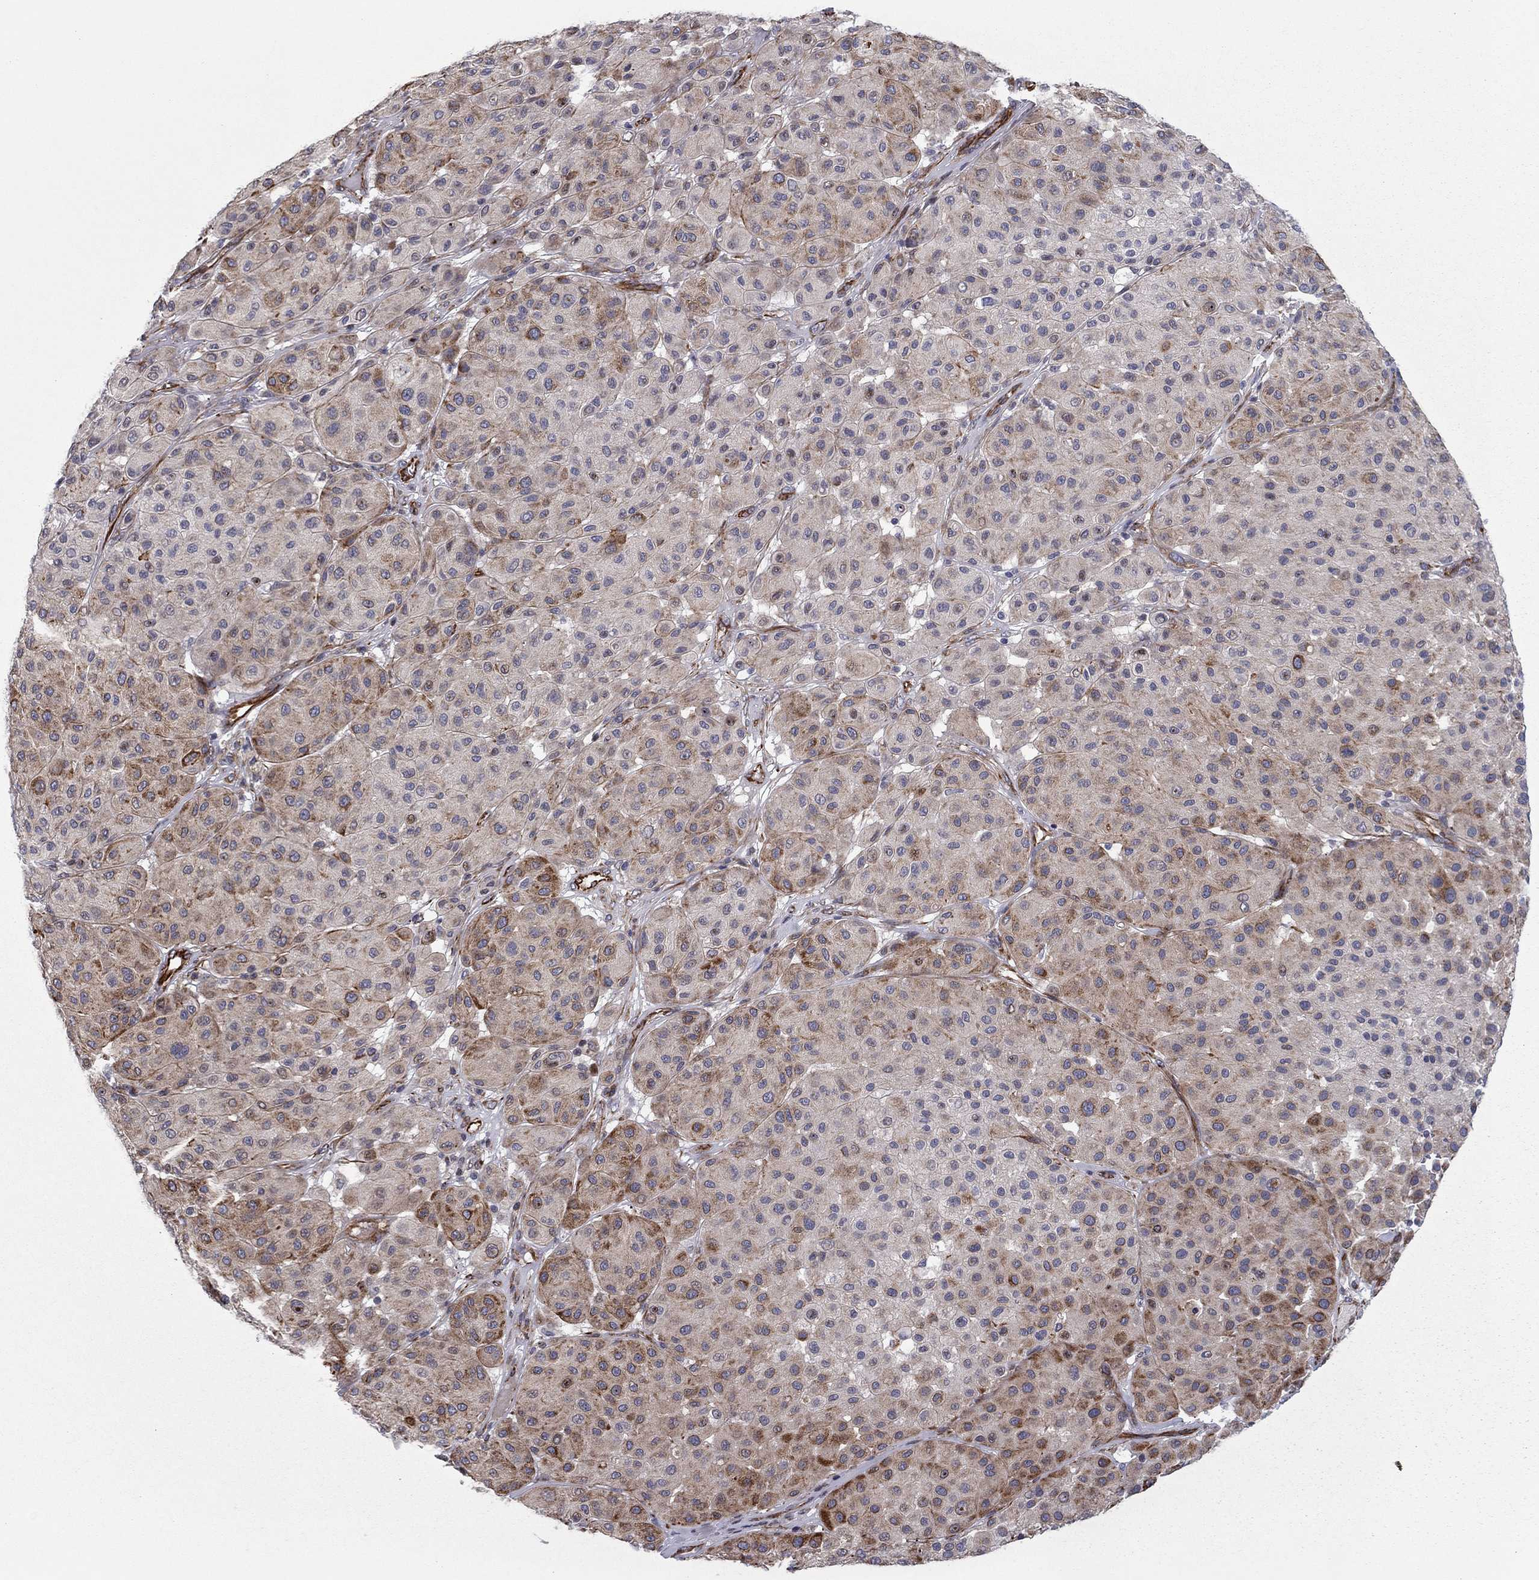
{"staining": {"intensity": "moderate", "quantity": "<25%", "location": "cytoplasmic/membranous"}, "tissue": "melanoma", "cell_type": "Tumor cells", "image_type": "cancer", "snomed": [{"axis": "morphology", "description": "Malignant melanoma, Metastatic site"}, {"axis": "topography", "description": "Smooth muscle"}], "caption": "This photomicrograph reveals melanoma stained with immunohistochemistry (IHC) to label a protein in brown. The cytoplasmic/membranous of tumor cells show moderate positivity for the protein. Nuclei are counter-stained blue.", "gene": "CLSTN1", "patient": {"sex": "male", "age": 41}}